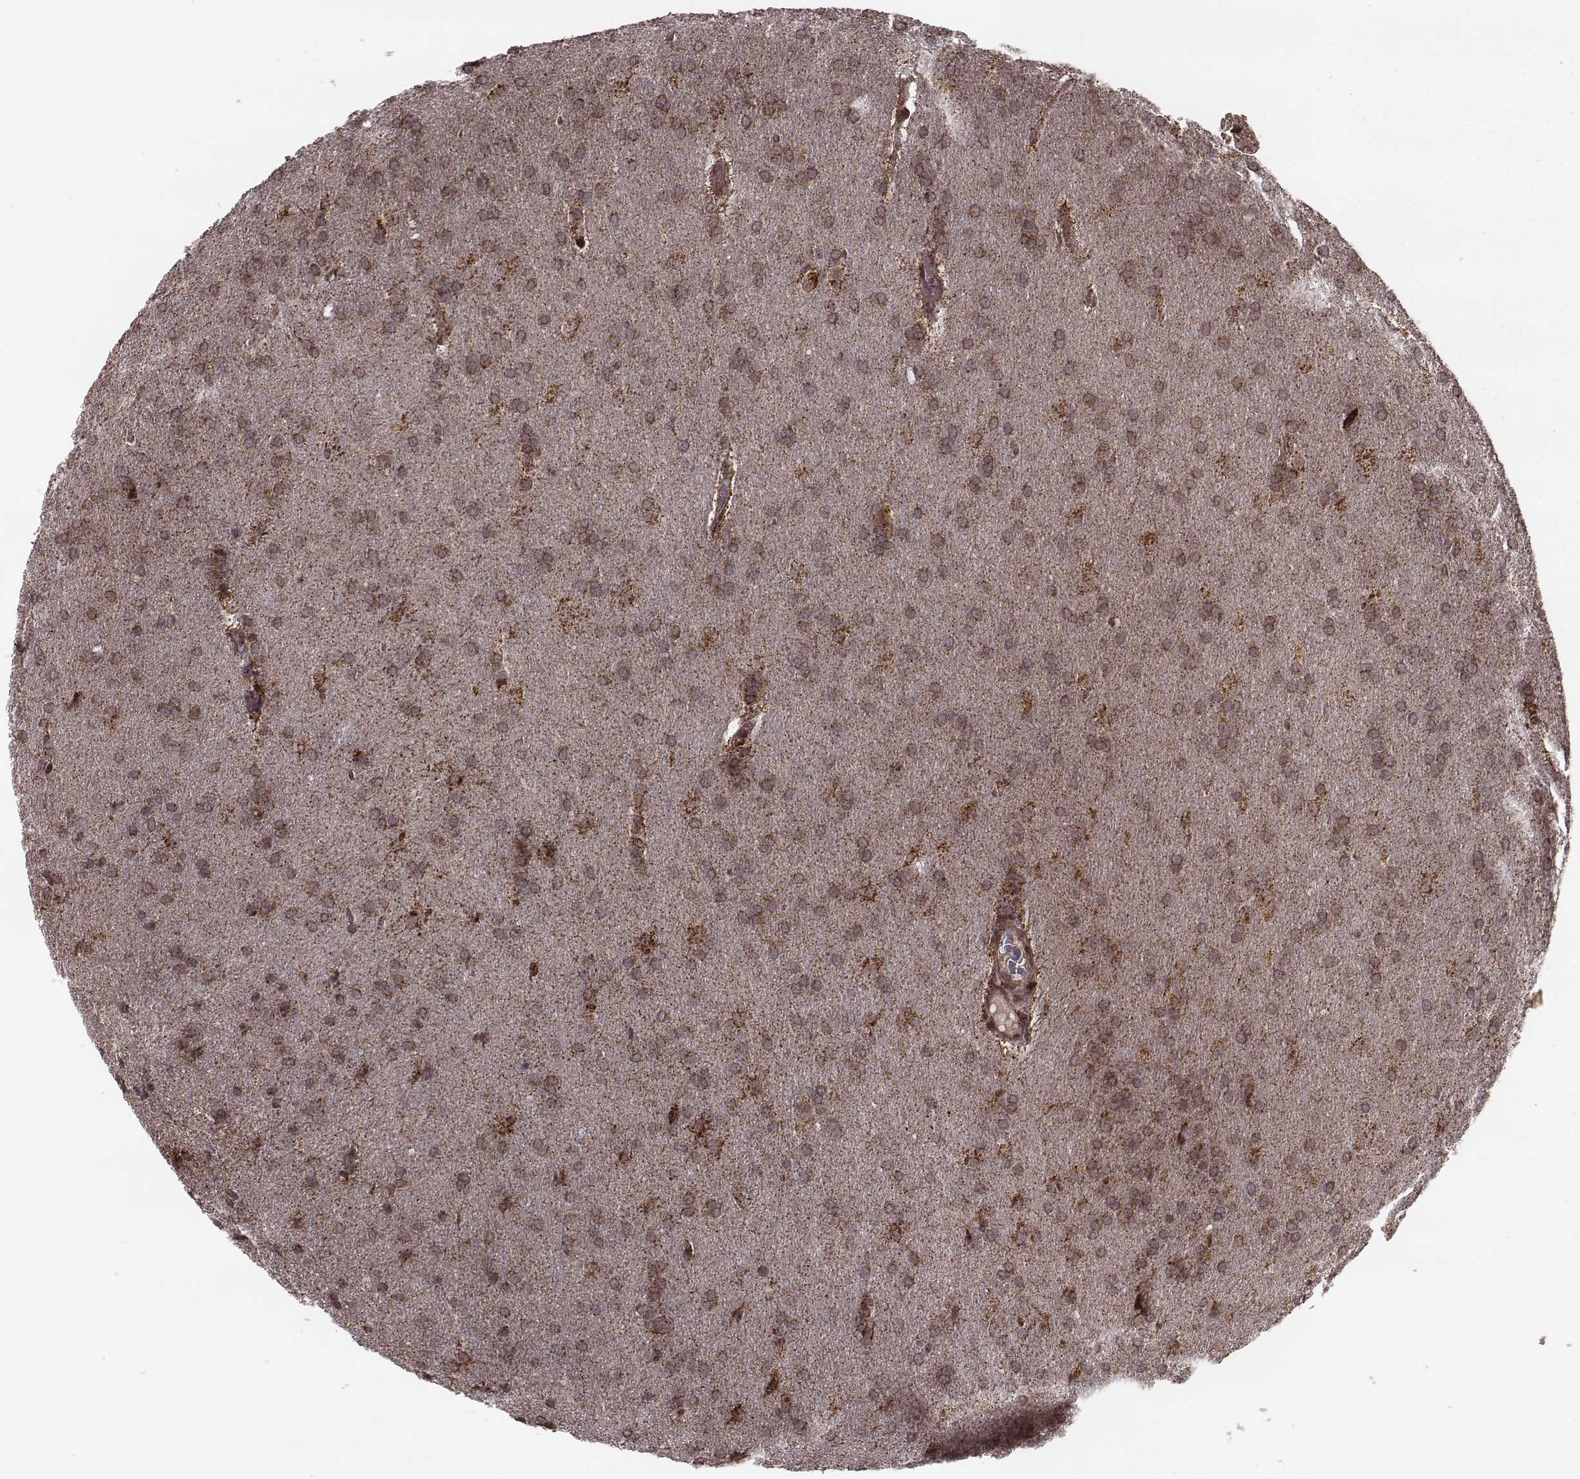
{"staining": {"intensity": "strong", "quantity": "25%-75%", "location": "cytoplasmic/membranous"}, "tissue": "glioma", "cell_type": "Tumor cells", "image_type": "cancer", "snomed": [{"axis": "morphology", "description": "Glioma, malignant, Low grade"}, {"axis": "topography", "description": "Brain"}], "caption": "Glioma stained with a brown dye shows strong cytoplasmic/membranous positive positivity in about 25%-75% of tumor cells.", "gene": "ZDHHC21", "patient": {"sex": "female", "age": 32}}